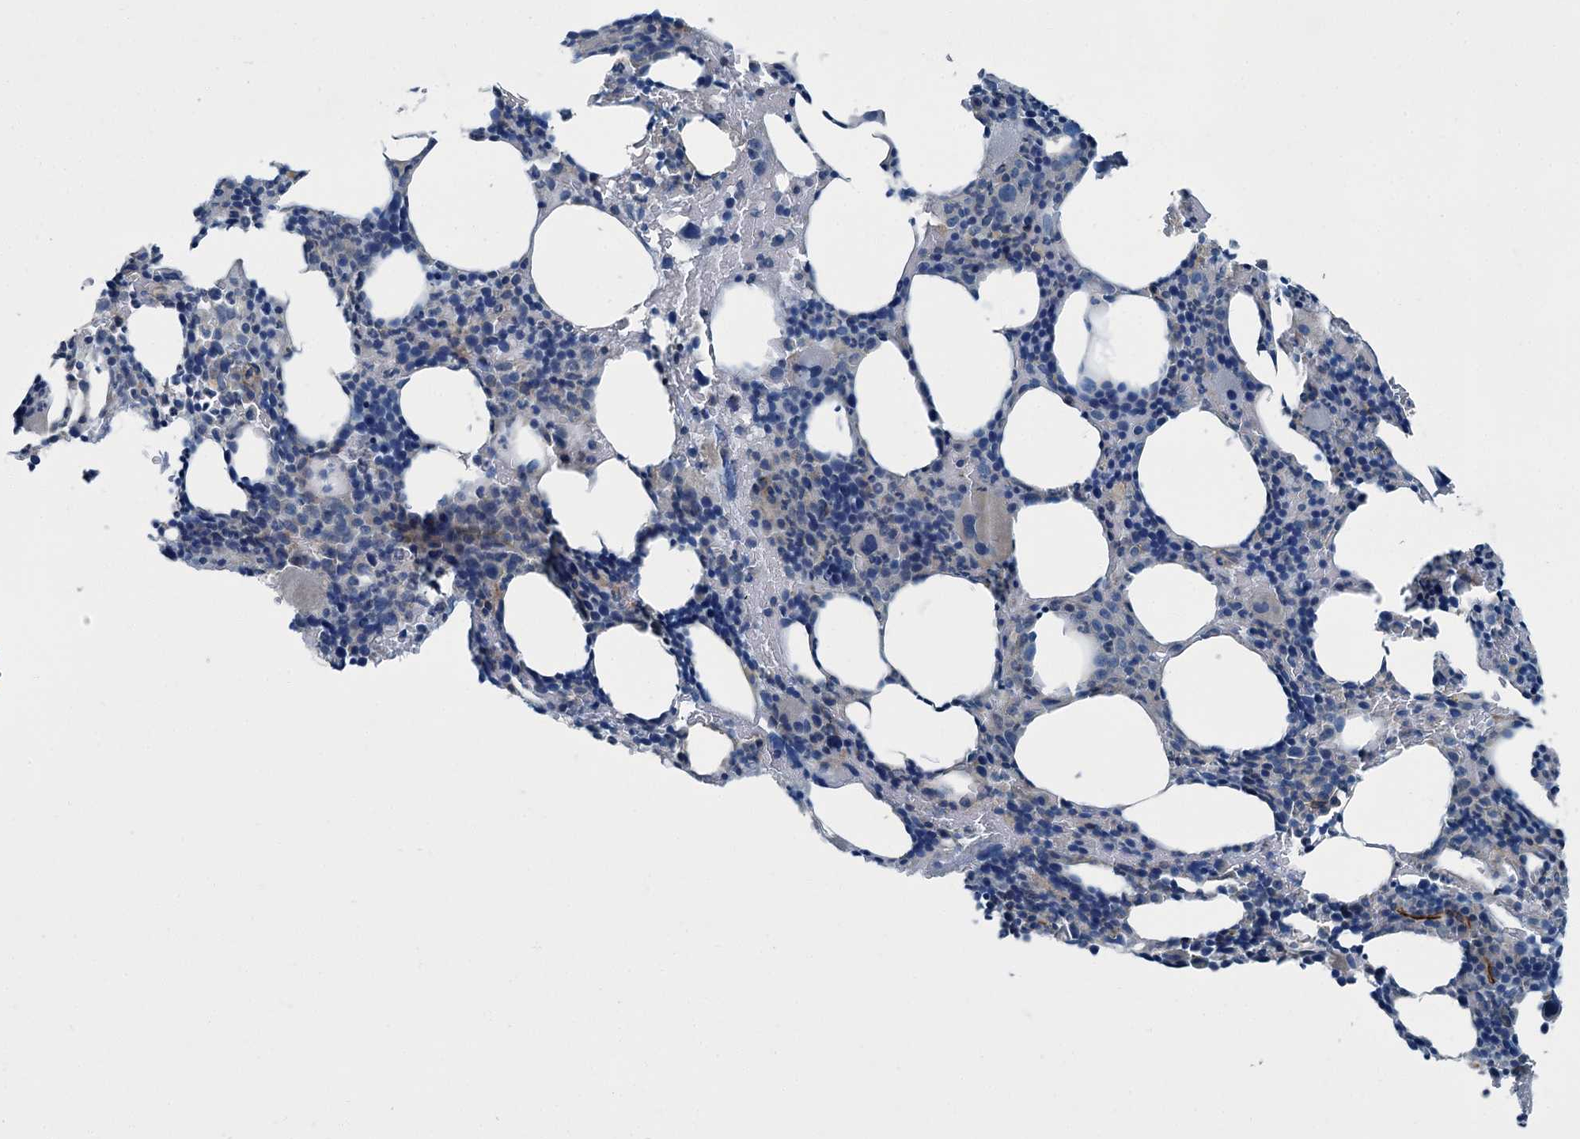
{"staining": {"intensity": "weak", "quantity": "<25%", "location": "cytoplasmic/membranous"}, "tissue": "bone marrow", "cell_type": "Hematopoietic cells", "image_type": "normal", "snomed": [{"axis": "morphology", "description": "Normal tissue, NOS"}, {"axis": "topography", "description": "Bone marrow"}], "caption": "Photomicrograph shows no protein expression in hematopoietic cells of normal bone marrow.", "gene": "AXL", "patient": {"sex": "male", "age": 62}}